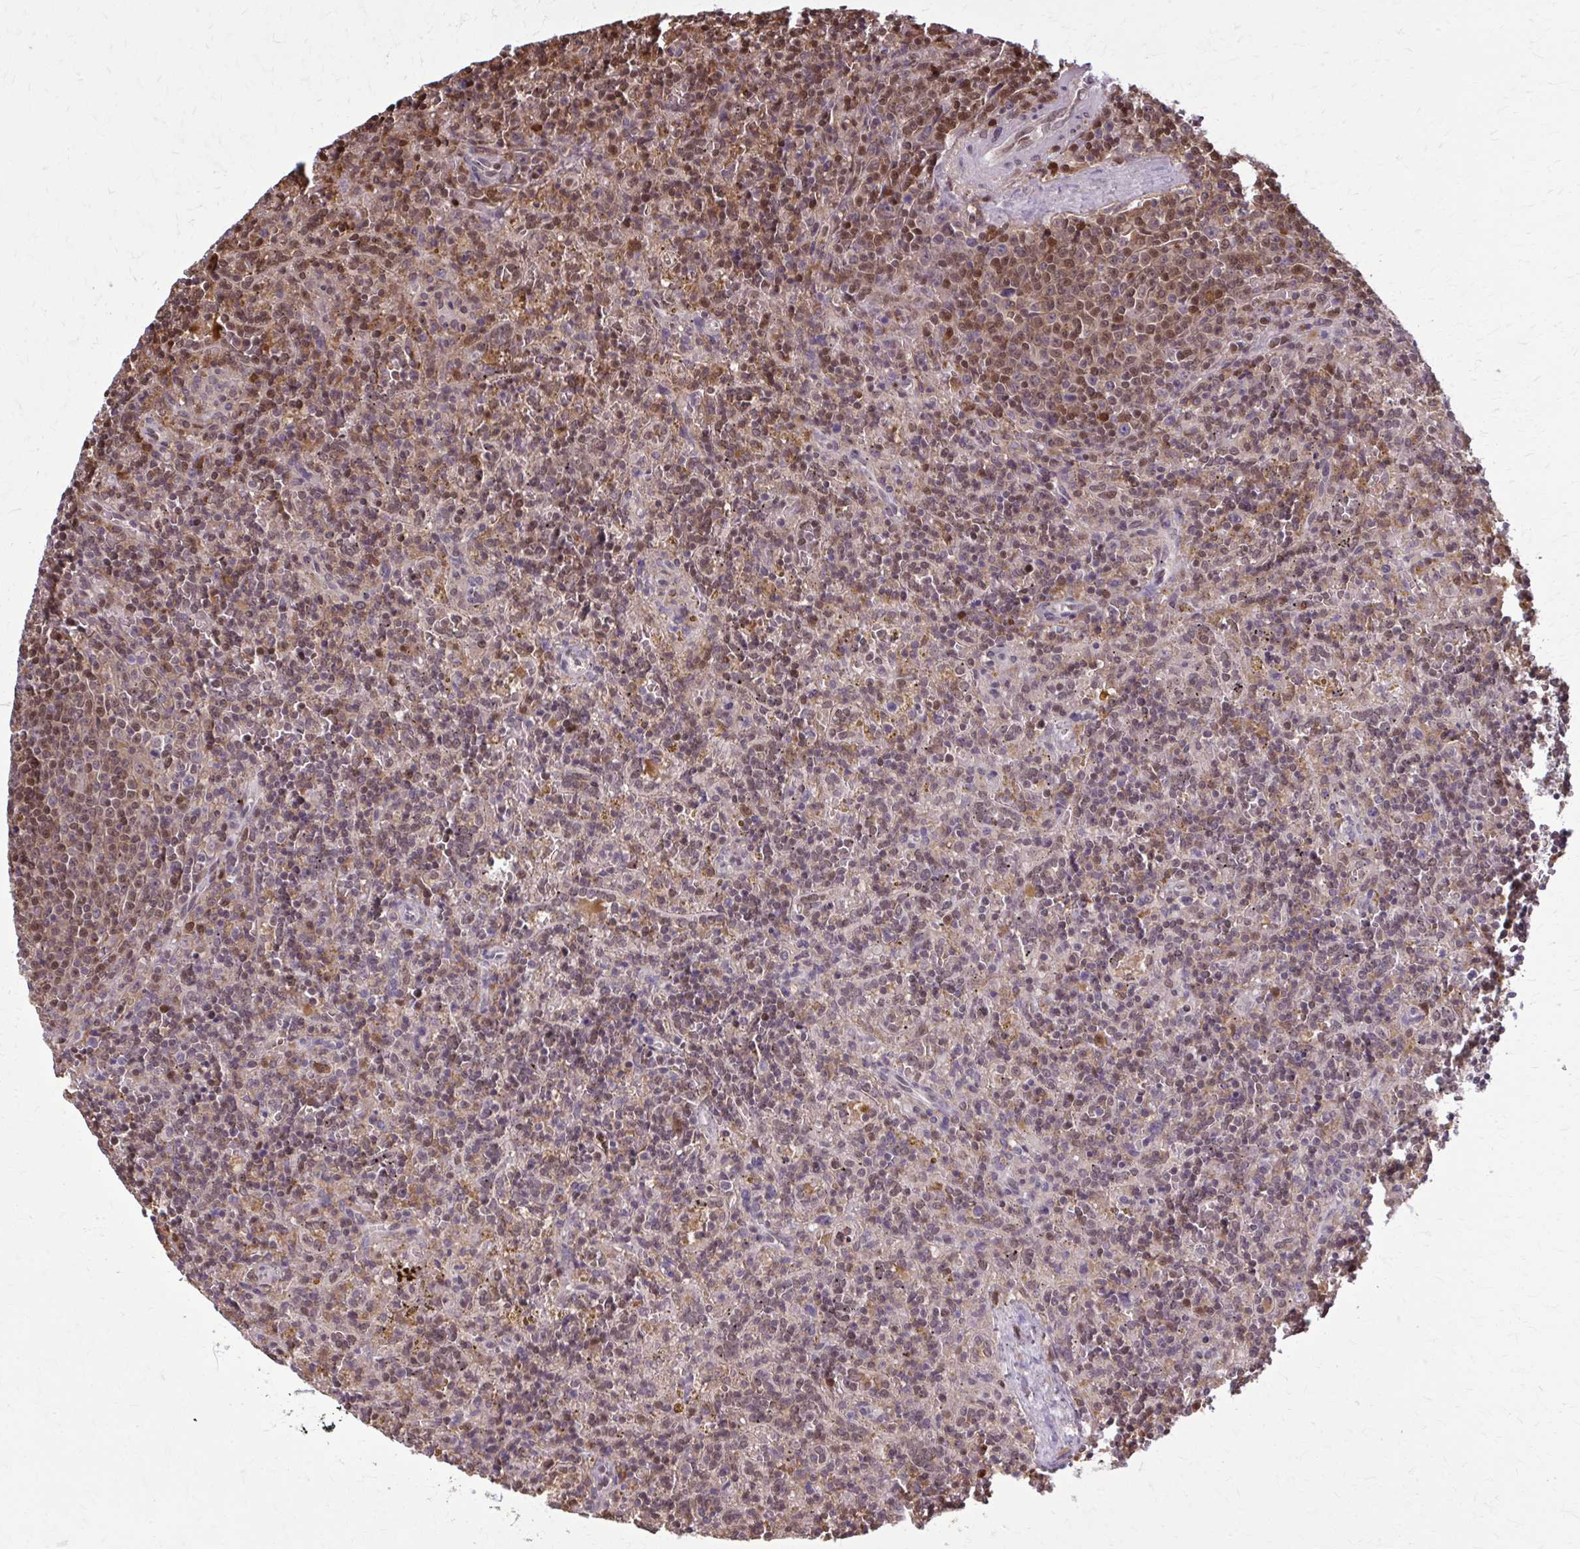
{"staining": {"intensity": "moderate", "quantity": "25%-75%", "location": "nuclear"}, "tissue": "lymphoma", "cell_type": "Tumor cells", "image_type": "cancer", "snomed": [{"axis": "morphology", "description": "Malignant lymphoma, non-Hodgkin's type, Low grade"}, {"axis": "topography", "description": "Spleen"}], "caption": "Brown immunohistochemical staining in lymphoma displays moderate nuclear expression in approximately 25%-75% of tumor cells.", "gene": "MDH1", "patient": {"sex": "male", "age": 67}}